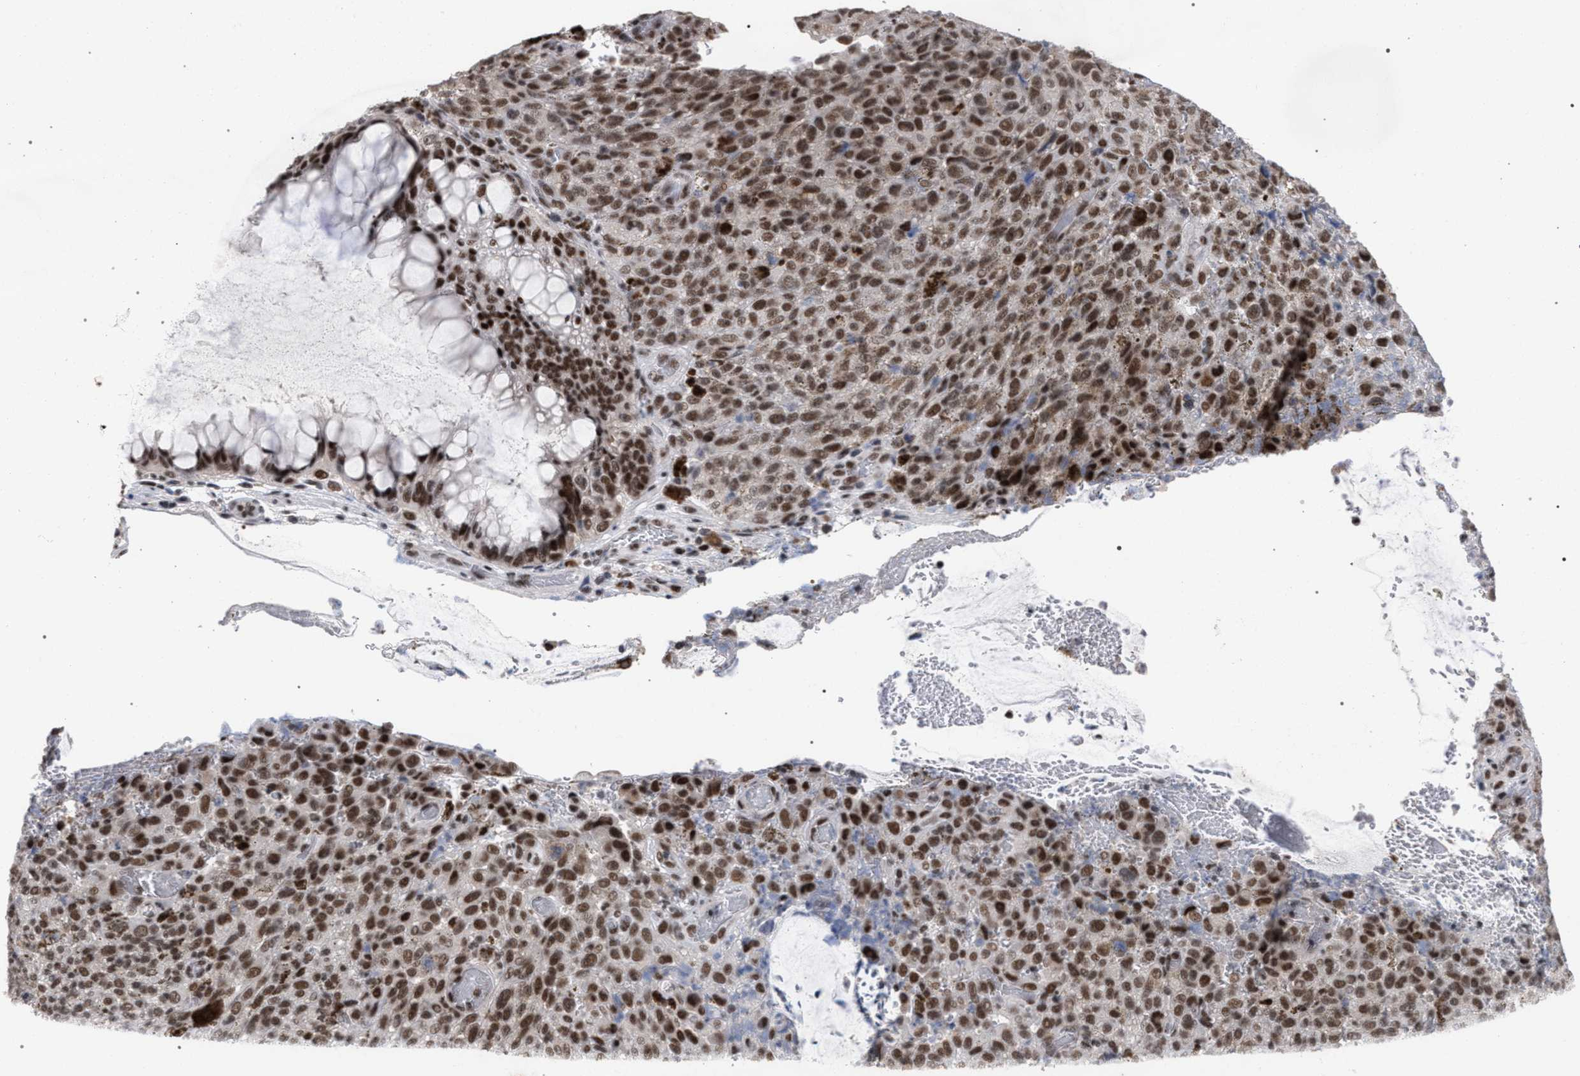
{"staining": {"intensity": "moderate", "quantity": ">75%", "location": "nuclear"}, "tissue": "melanoma", "cell_type": "Tumor cells", "image_type": "cancer", "snomed": [{"axis": "morphology", "description": "Malignant melanoma, NOS"}, {"axis": "topography", "description": "Rectum"}], "caption": "The micrograph demonstrates immunohistochemical staining of malignant melanoma. There is moderate nuclear expression is identified in about >75% of tumor cells.", "gene": "SCAF4", "patient": {"sex": "female", "age": 81}}